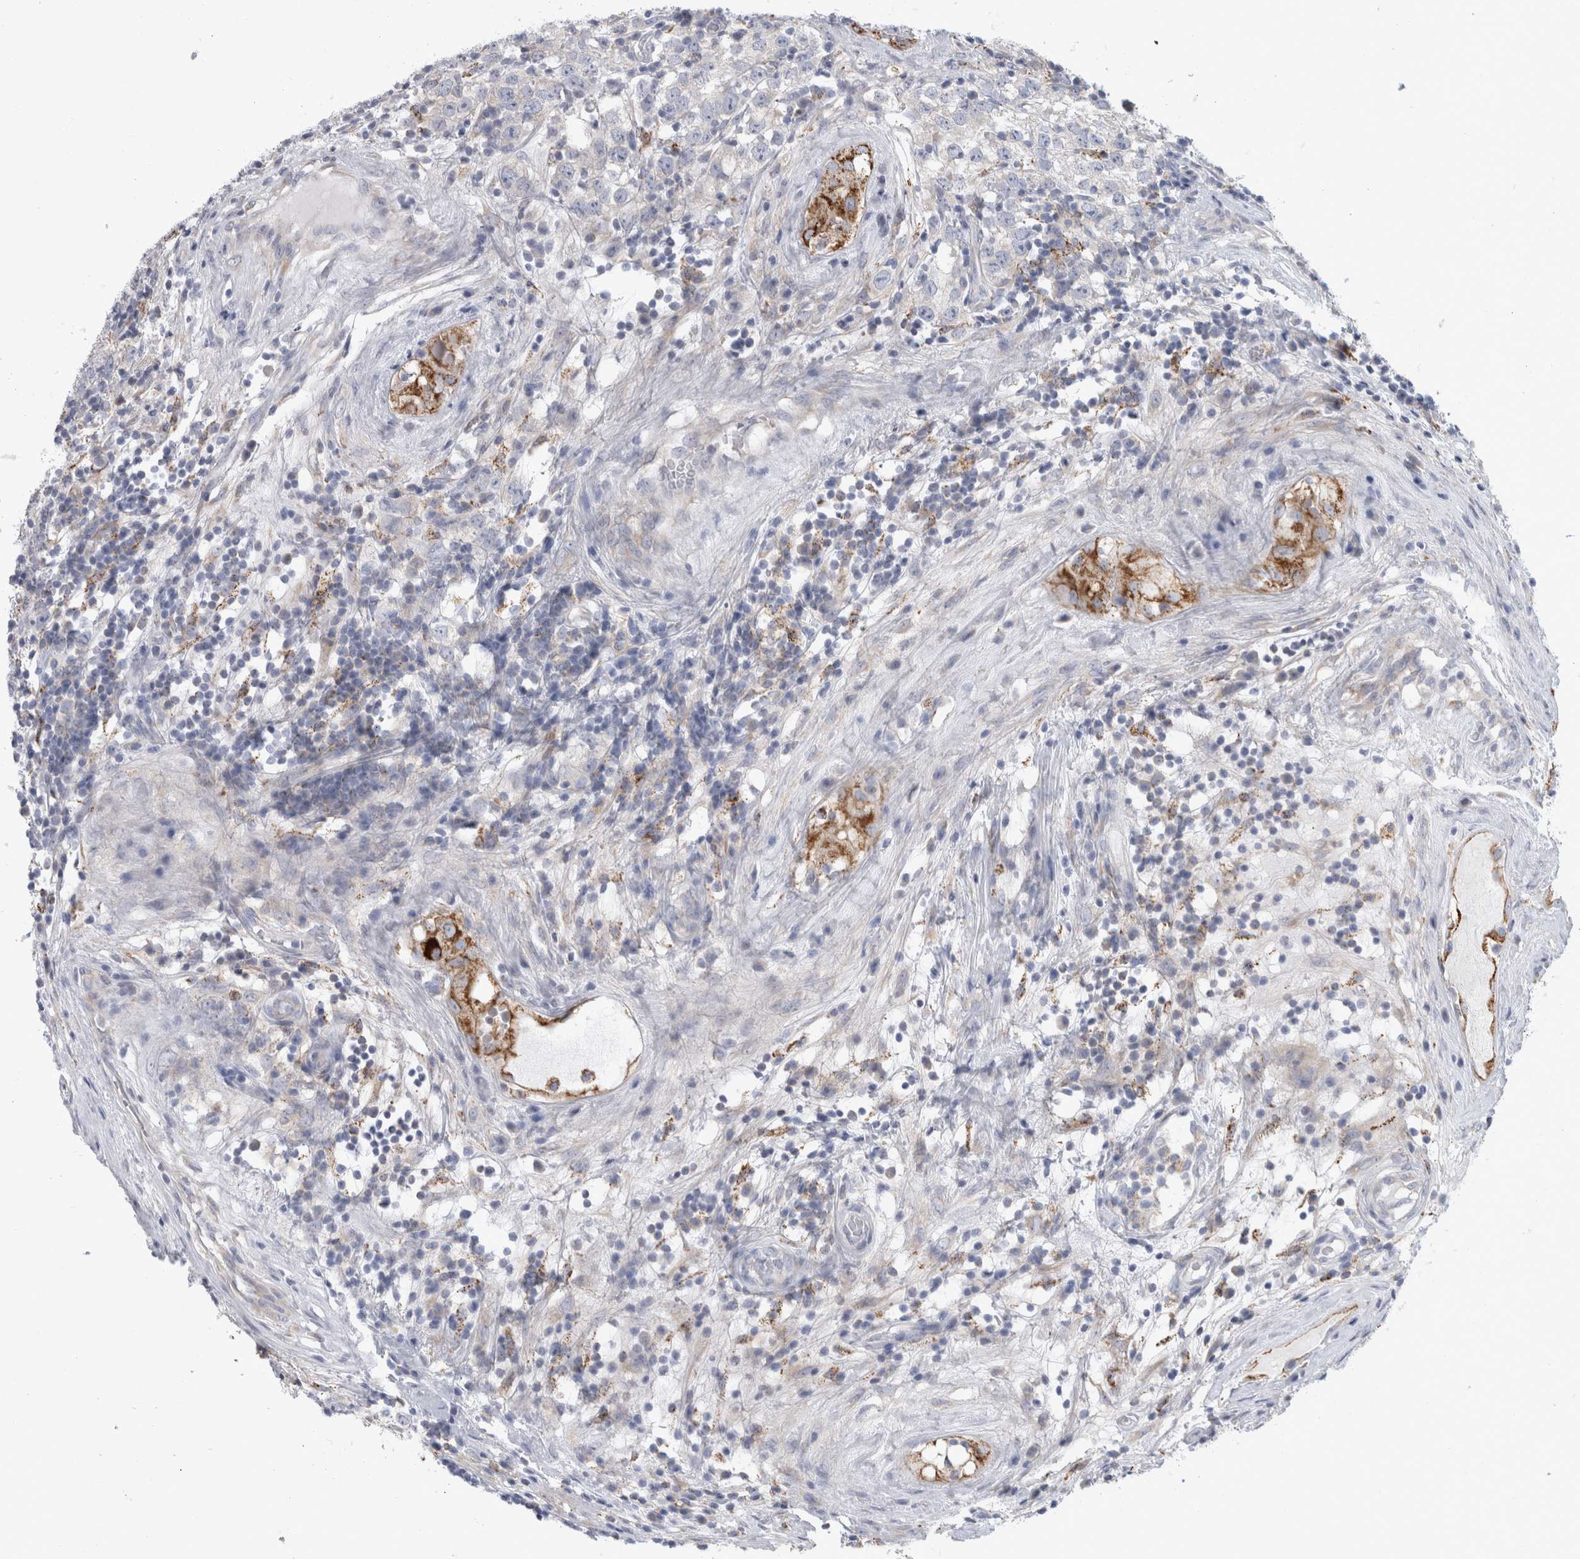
{"staining": {"intensity": "negative", "quantity": "none", "location": "none"}, "tissue": "testis cancer", "cell_type": "Tumor cells", "image_type": "cancer", "snomed": [{"axis": "morphology", "description": "Seminoma, NOS"}, {"axis": "morphology", "description": "Carcinoma, Embryonal, NOS"}, {"axis": "topography", "description": "Testis"}], "caption": "Immunohistochemistry (IHC) image of neoplastic tissue: human testis cancer (embryonal carcinoma) stained with DAB displays no significant protein positivity in tumor cells.", "gene": "GATM", "patient": {"sex": "male", "age": 28}}